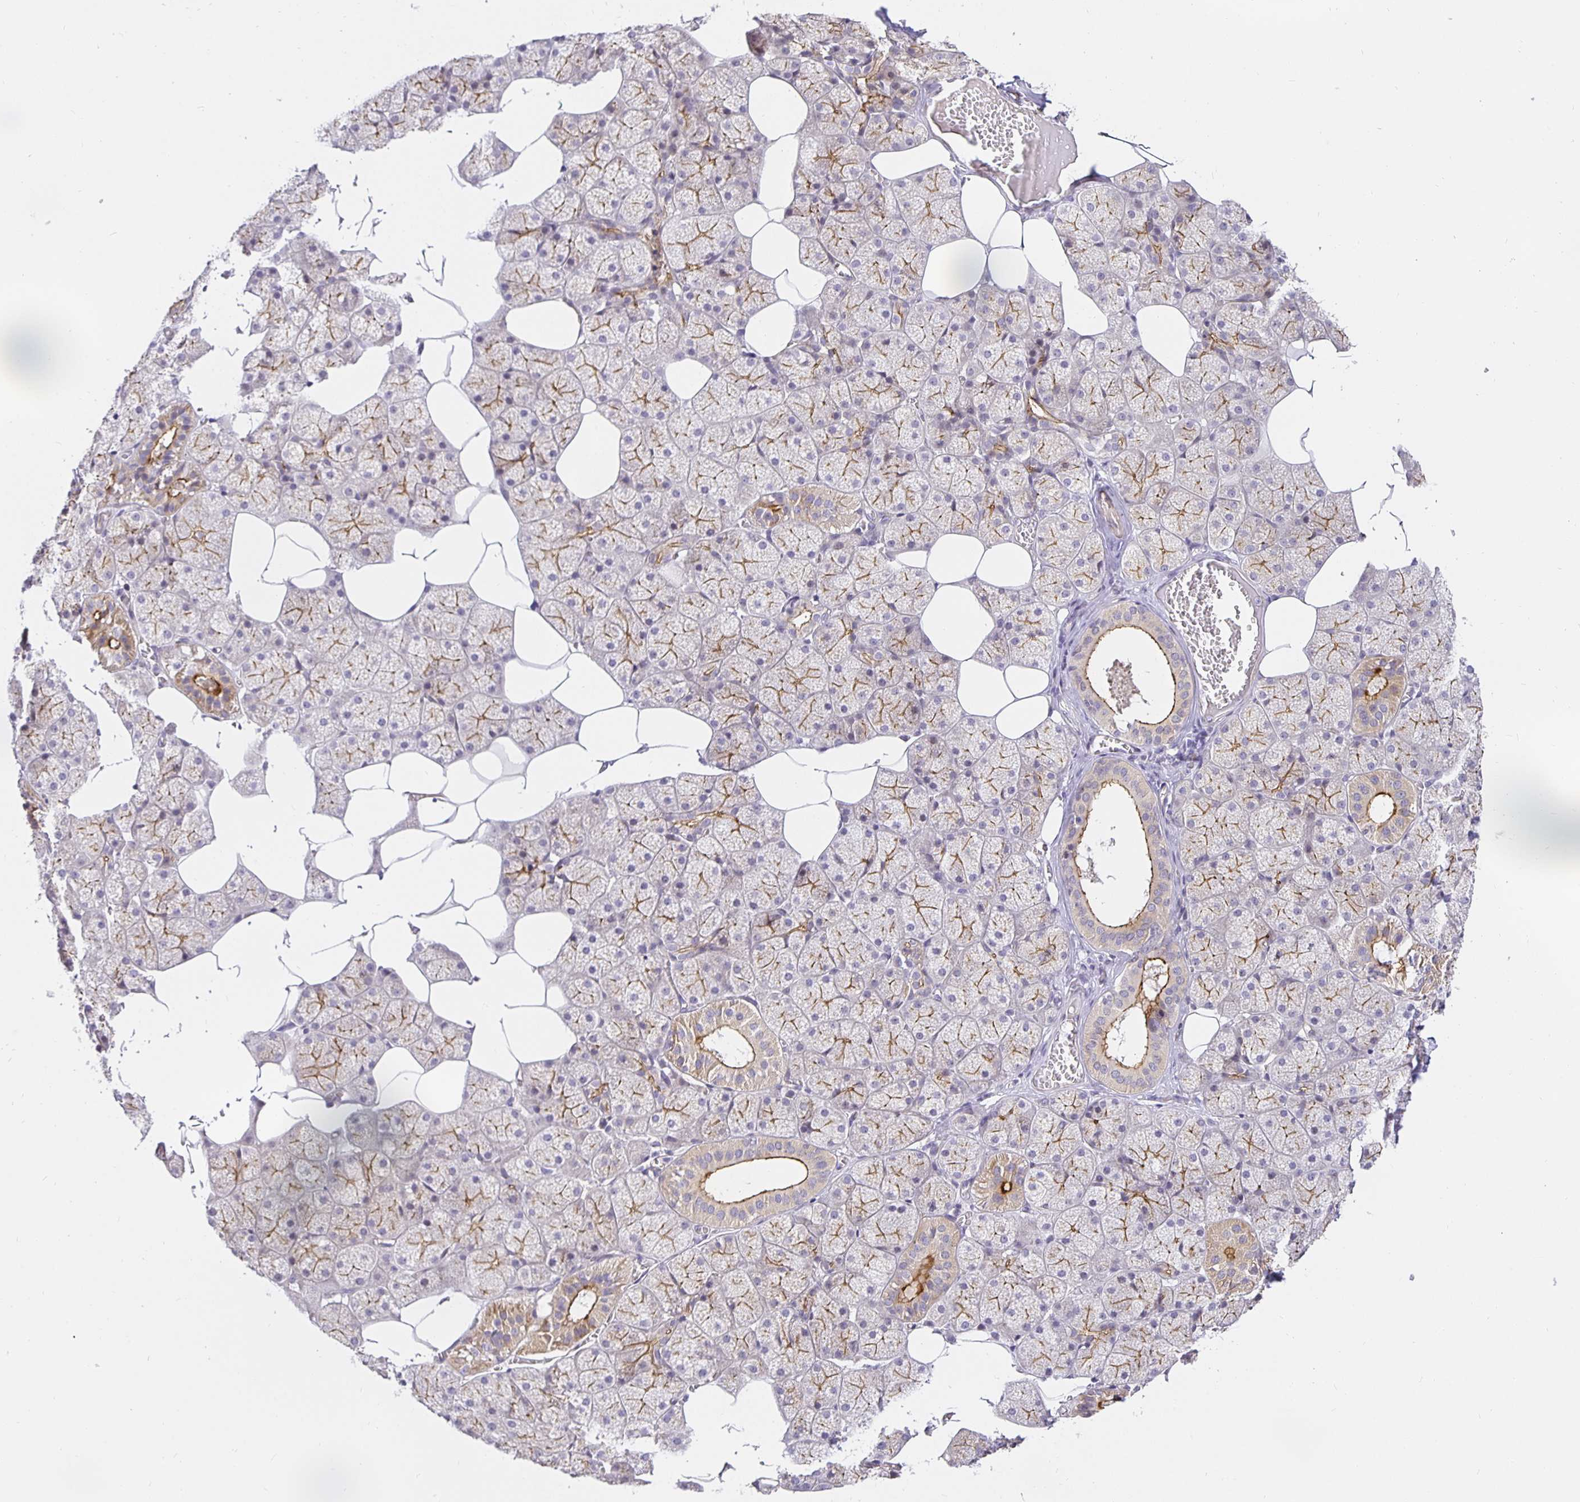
{"staining": {"intensity": "moderate", "quantity": ">75%", "location": "cytoplasmic/membranous"}, "tissue": "salivary gland", "cell_type": "Glandular cells", "image_type": "normal", "snomed": [{"axis": "morphology", "description": "Normal tissue, NOS"}, {"axis": "topography", "description": "Salivary gland"}, {"axis": "topography", "description": "Peripheral nerve tissue"}], "caption": "The image demonstrates immunohistochemical staining of unremarkable salivary gland. There is moderate cytoplasmic/membranous staining is present in approximately >75% of glandular cells.", "gene": "TJP3", "patient": {"sex": "male", "age": 38}}